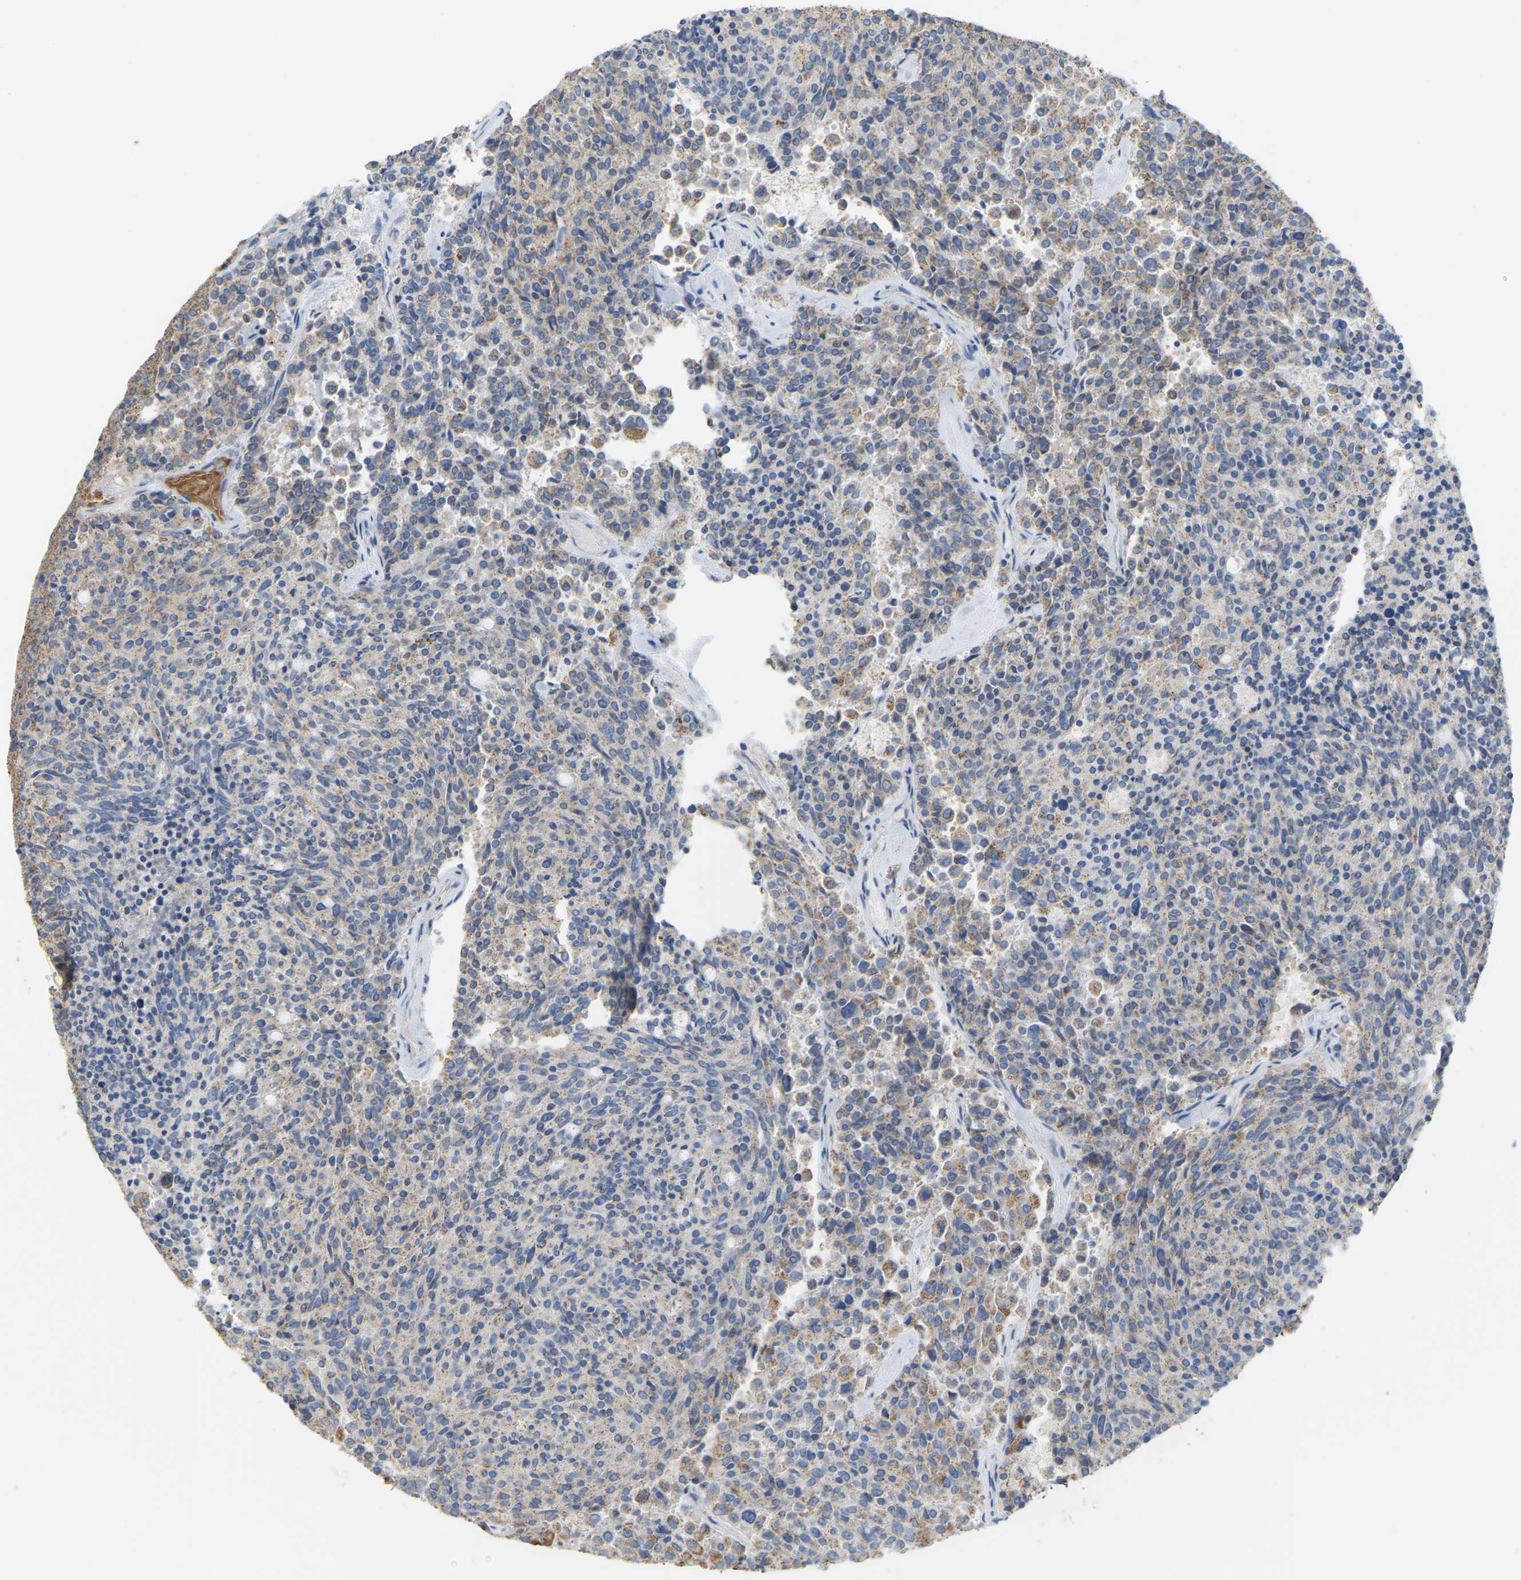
{"staining": {"intensity": "weak", "quantity": "<25%", "location": "cytoplasmic/membranous"}, "tissue": "carcinoid", "cell_type": "Tumor cells", "image_type": "cancer", "snomed": [{"axis": "morphology", "description": "Carcinoid, malignant, NOS"}, {"axis": "topography", "description": "Pancreas"}], "caption": "High power microscopy image of an IHC image of carcinoid, revealing no significant positivity in tumor cells.", "gene": "SERPINB5", "patient": {"sex": "female", "age": 54}}